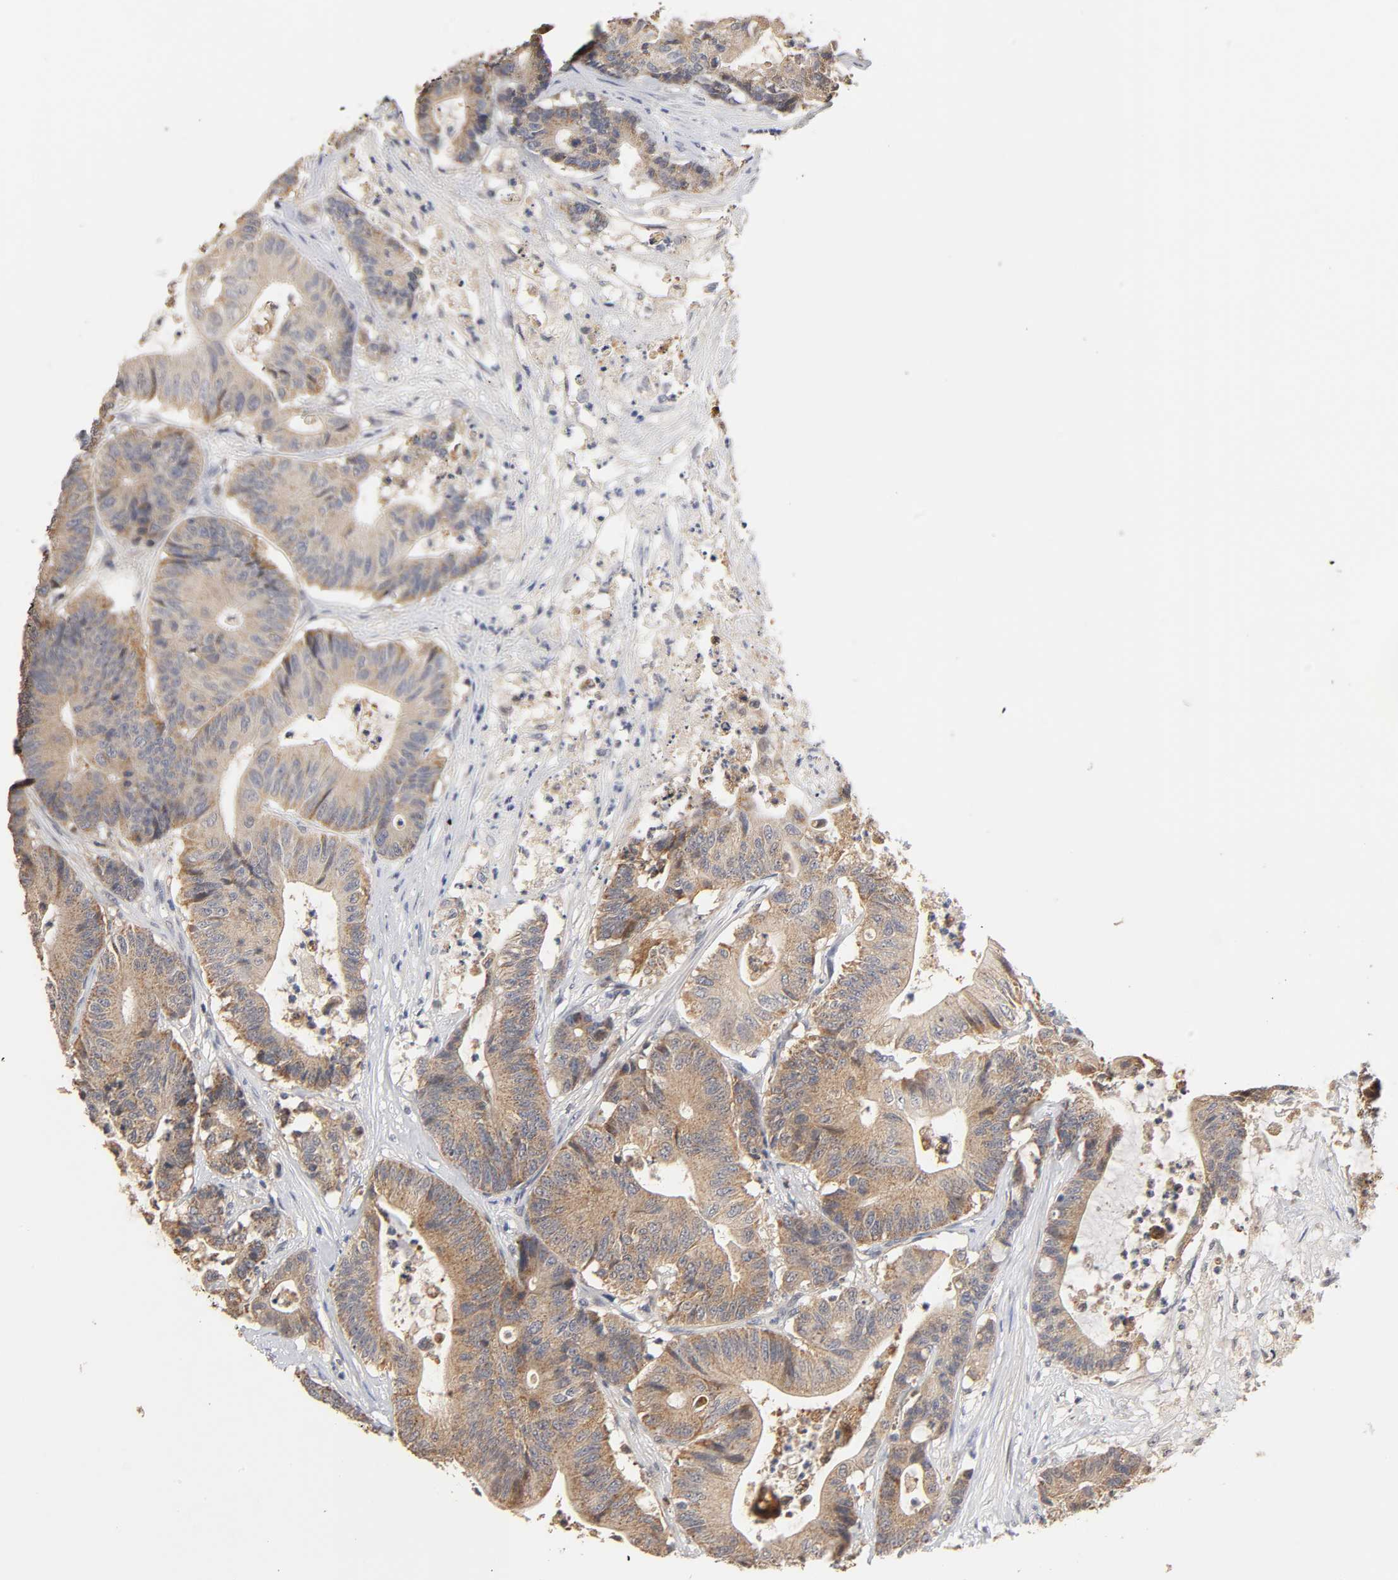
{"staining": {"intensity": "moderate", "quantity": ">75%", "location": "cytoplasmic/membranous"}, "tissue": "colorectal cancer", "cell_type": "Tumor cells", "image_type": "cancer", "snomed": [{"axis": "morphology", "description": "Adenocarcinoma, NOS"}, {"axis": "topography", "description": "Colon"}], "caption": "DAB (3,3'-diaminobenzidine) immunohistochemical staining of human colorectal cancer reveals moderate cytoplasmic/membranous protein positivity in approximately >75% of tumor cells.", "gene": "GSTZ1", "patient": {"sex": "female", "age": 84}}